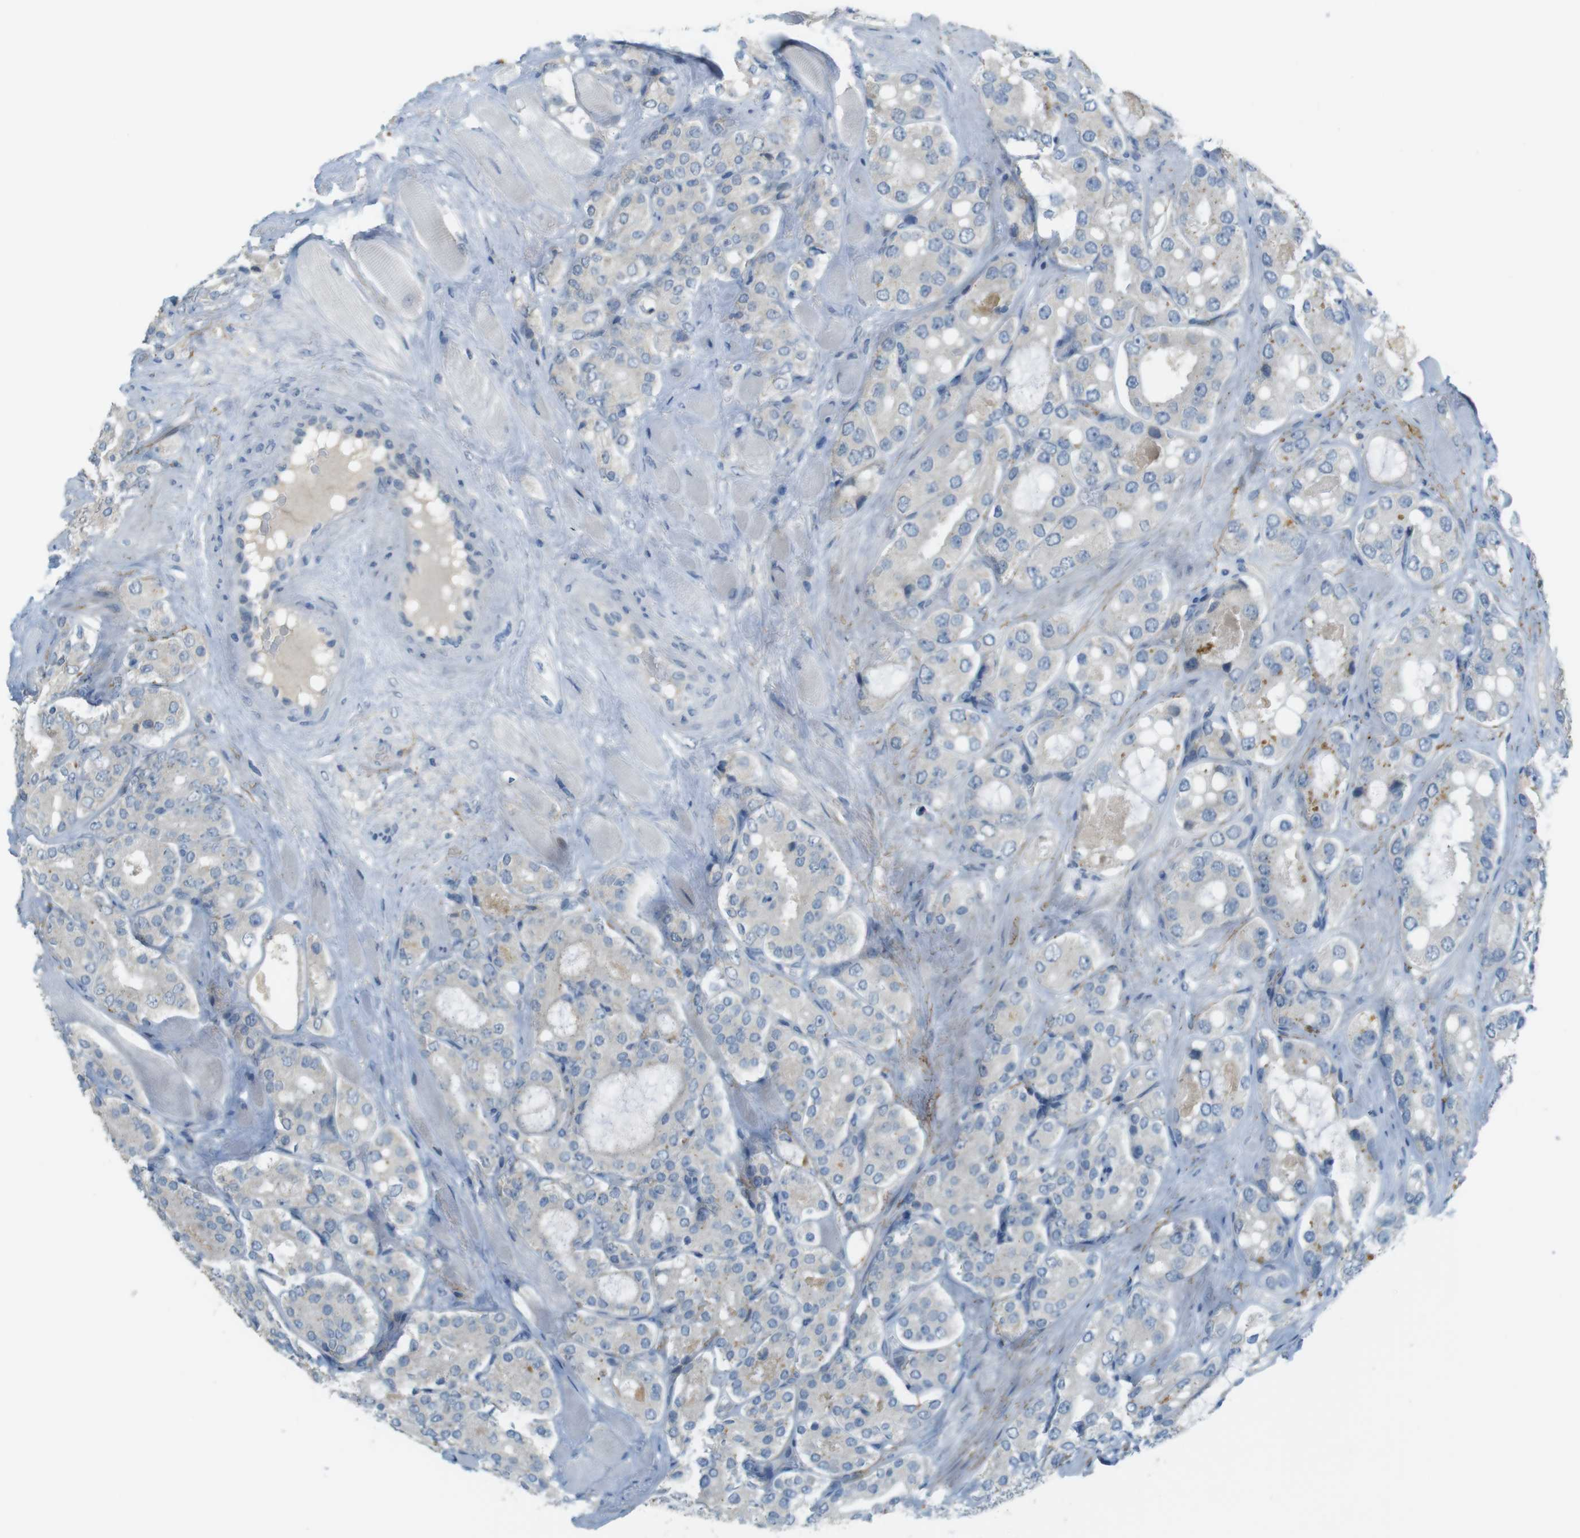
{"staining": {"intensity": "moderate", "quantity": "<25%", "location": "cytoplasmic/membranous"}, "tissue": "prostate cancer", "cell_type": "Tumor cells", "image_type": "cancer", "snomed": [{"axis": "morphology", "description": "Adenocarcinoma, High grade"}, {"axis": "topography", "description": "Prostate"}], "caption": "A brown stain highlights moderate cytoplasmic/membranous staining of a protein in prostate cancer (high-grade adenocarcinoma) tumor cells.", "gene": "UGT8", "patient": {"sex": "male", "age": 65}}